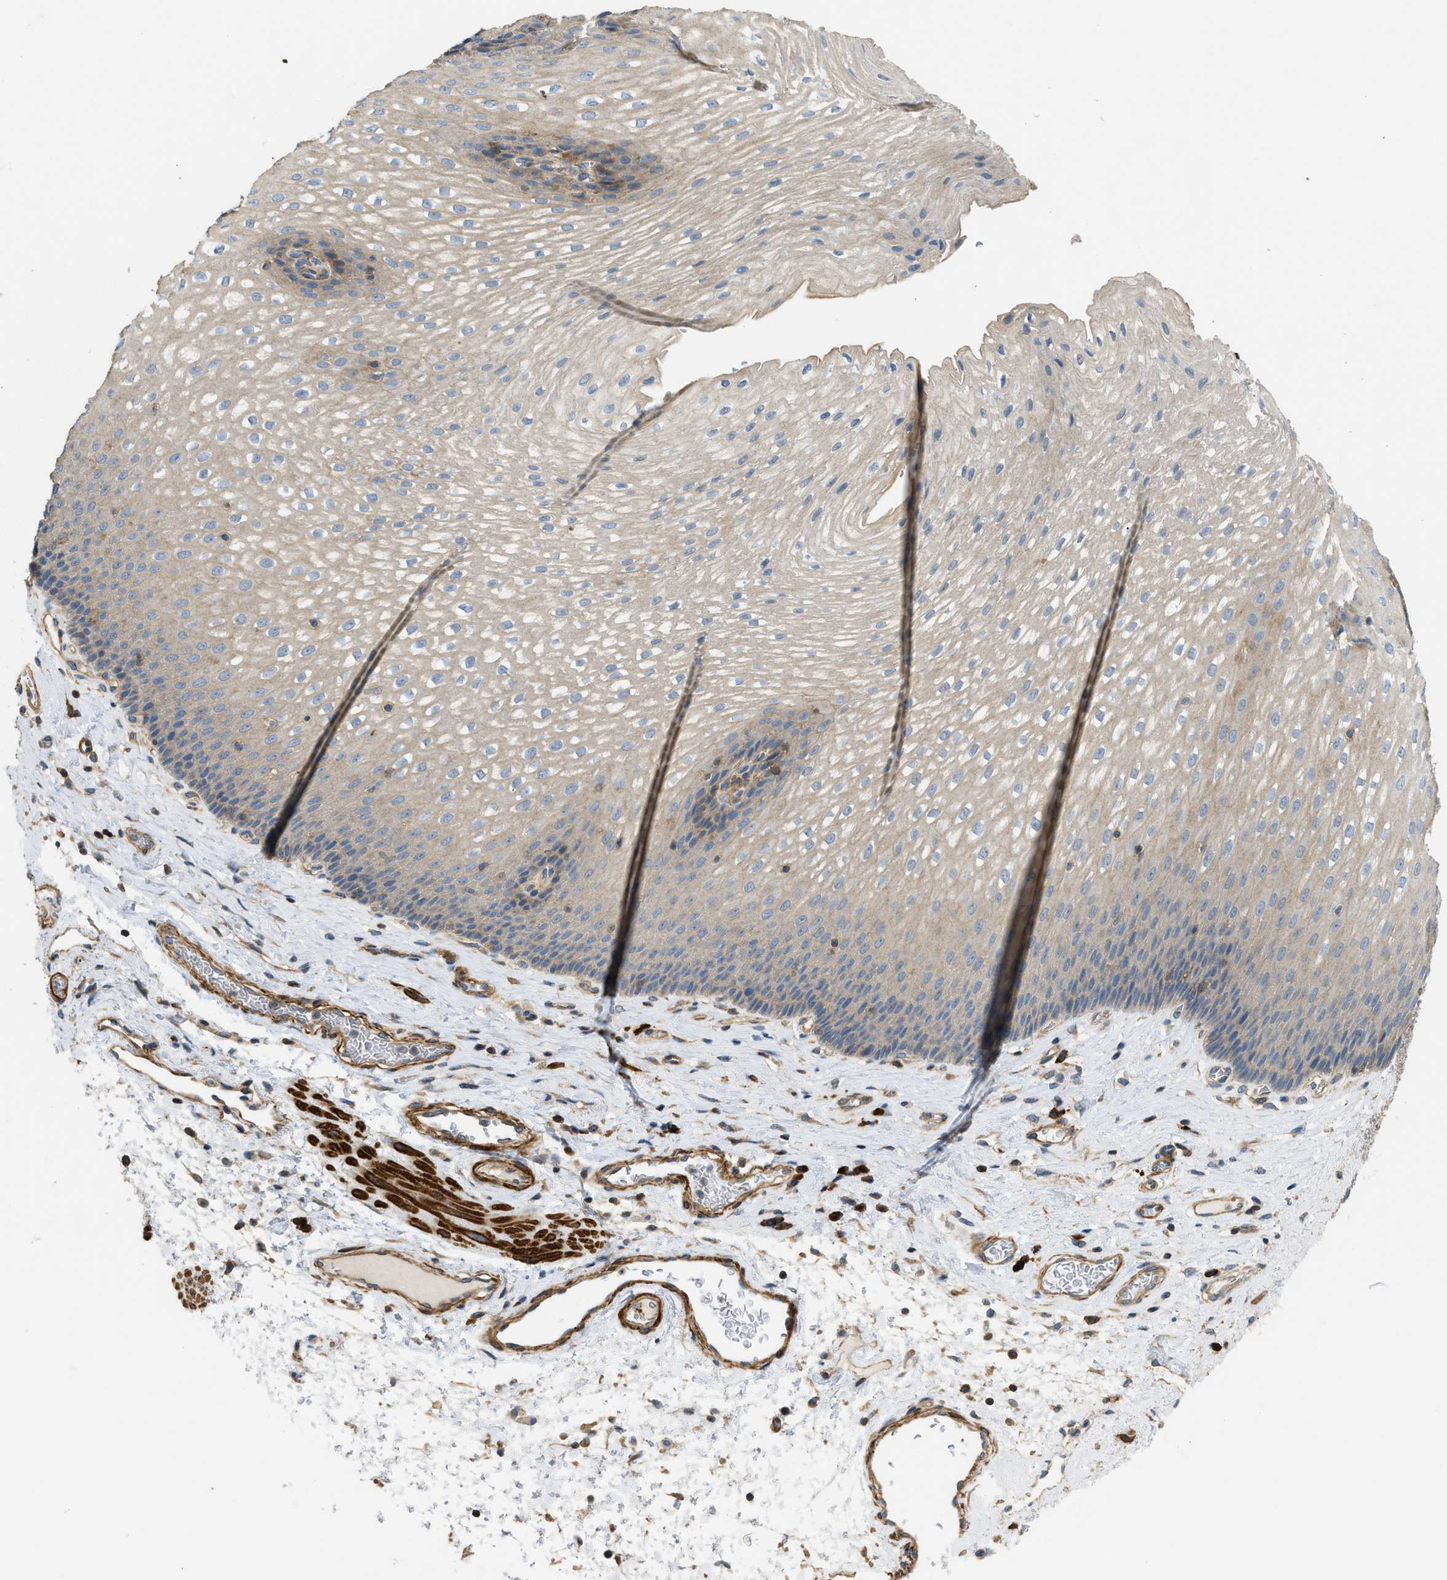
{"staining": {"intensity": "moderate", "quantity": "25%-75%", "location": "cytoplasmic/membranous"}, "tissue": "esophagus", "cell_type": "Squamous epithelial cells", "image_type": "normal", "snomed": [{"axis": "morphology", "description": "Normal tissue, NOS"}, {"axis": "topography", "description": "Esophagus"}], "caption": "Normal esophagus was stained to show a protein in brown. There is medium levels of moderate cytoplasmic/membranous staining in approximately 25%-75% of squamous epithelial cells.", "gene": "BTN3A2", "patient": {"sex": "male", "age": 48}}